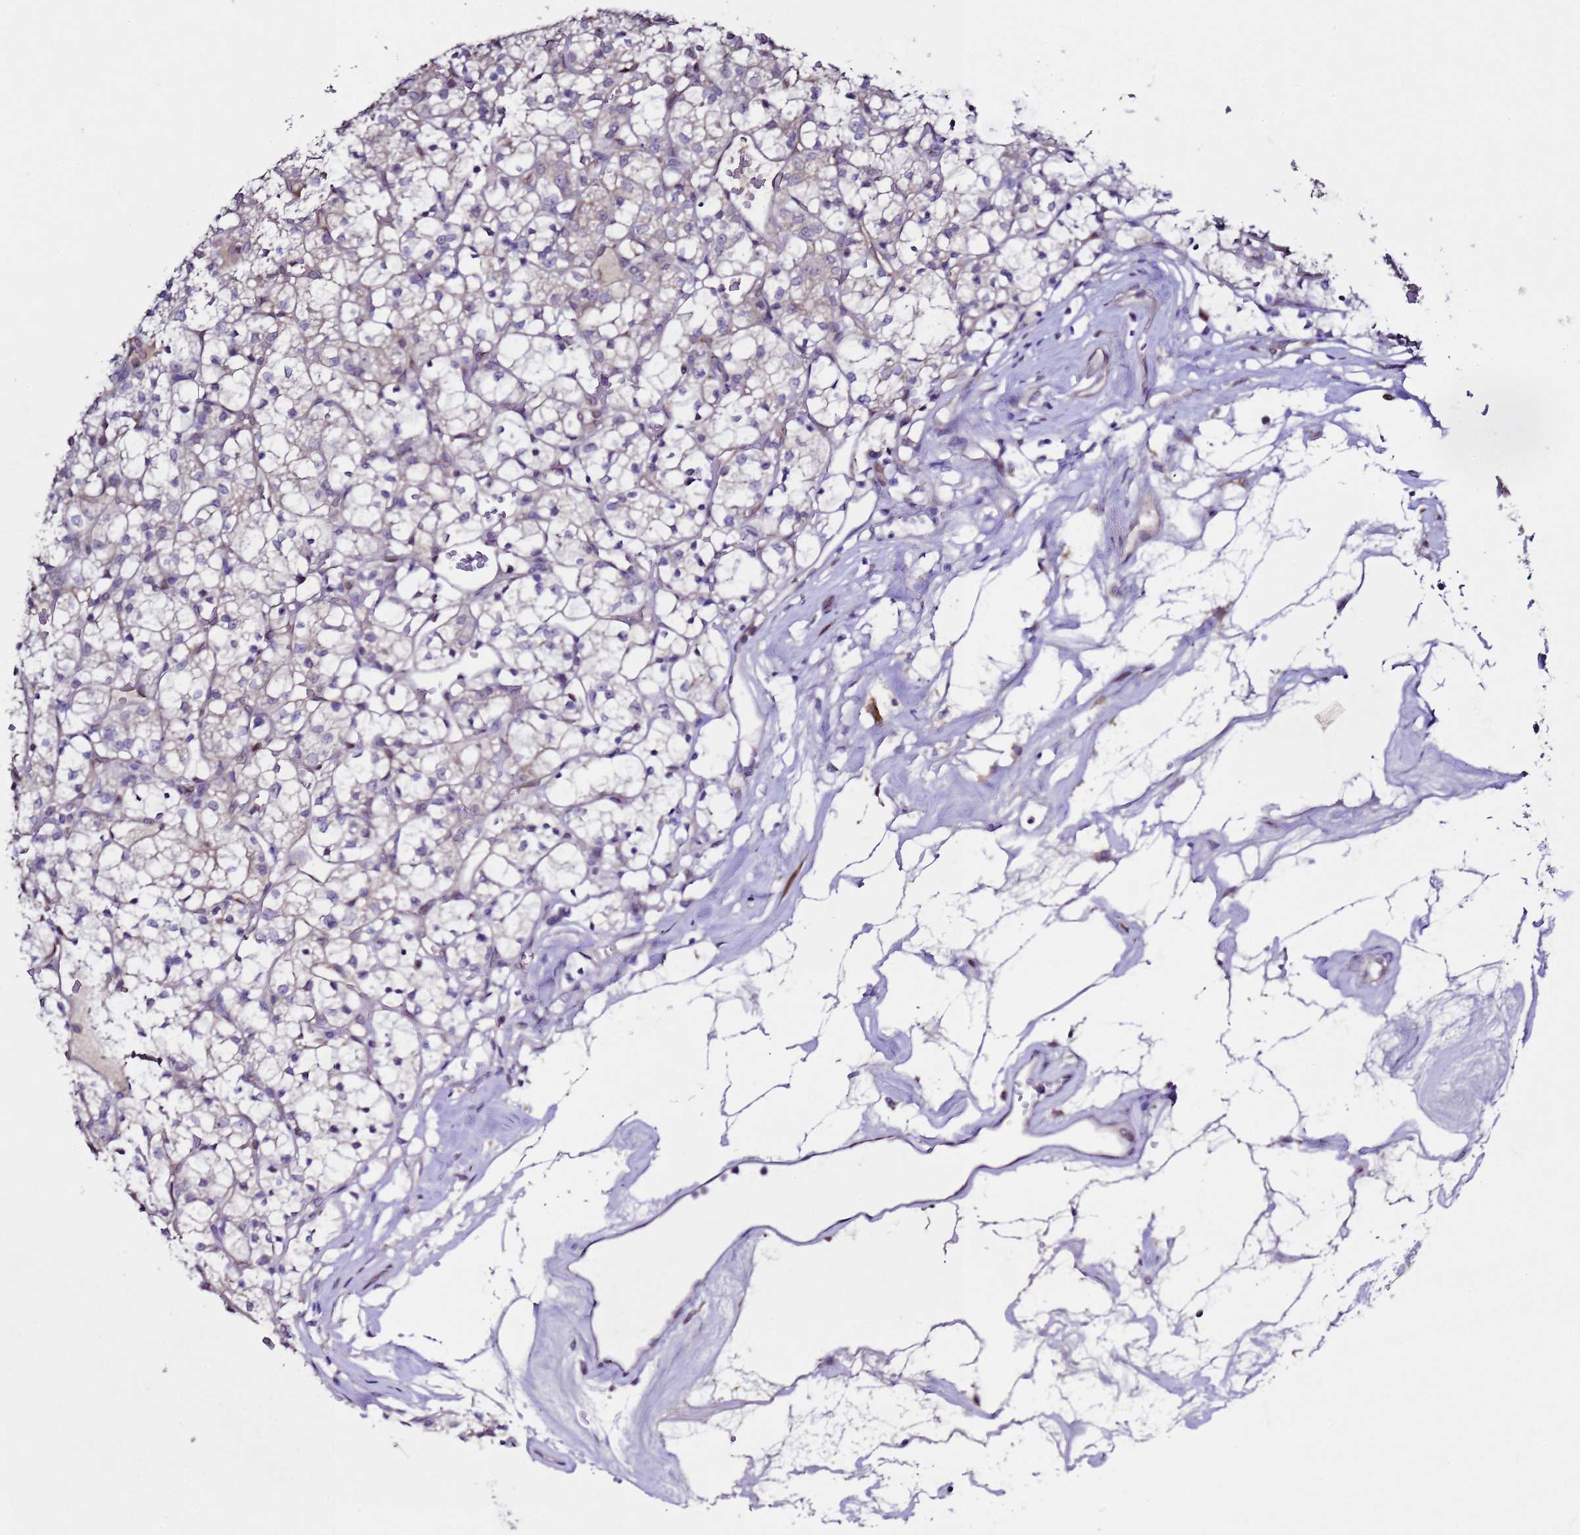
{"staining": {"intensity": "negative", "quantity": "none", "location": "none"}, "tissue": "renal cancer", "cell_type": "Tumor cells", "image_type": "cancer", "snomed": [{"axis": "morphology", "description": "Adenocarcinoma, NOS"}, {"axis": "topography", "description": "Kidney"}], "caption": "Tumor cells are negative for brown protein staining in renal cancer (adenocarcinoma). (IHC, brightfield microscopy, high magnification).", "gene": "ALG3", "patient": {"sex": "female", "age": 69}}